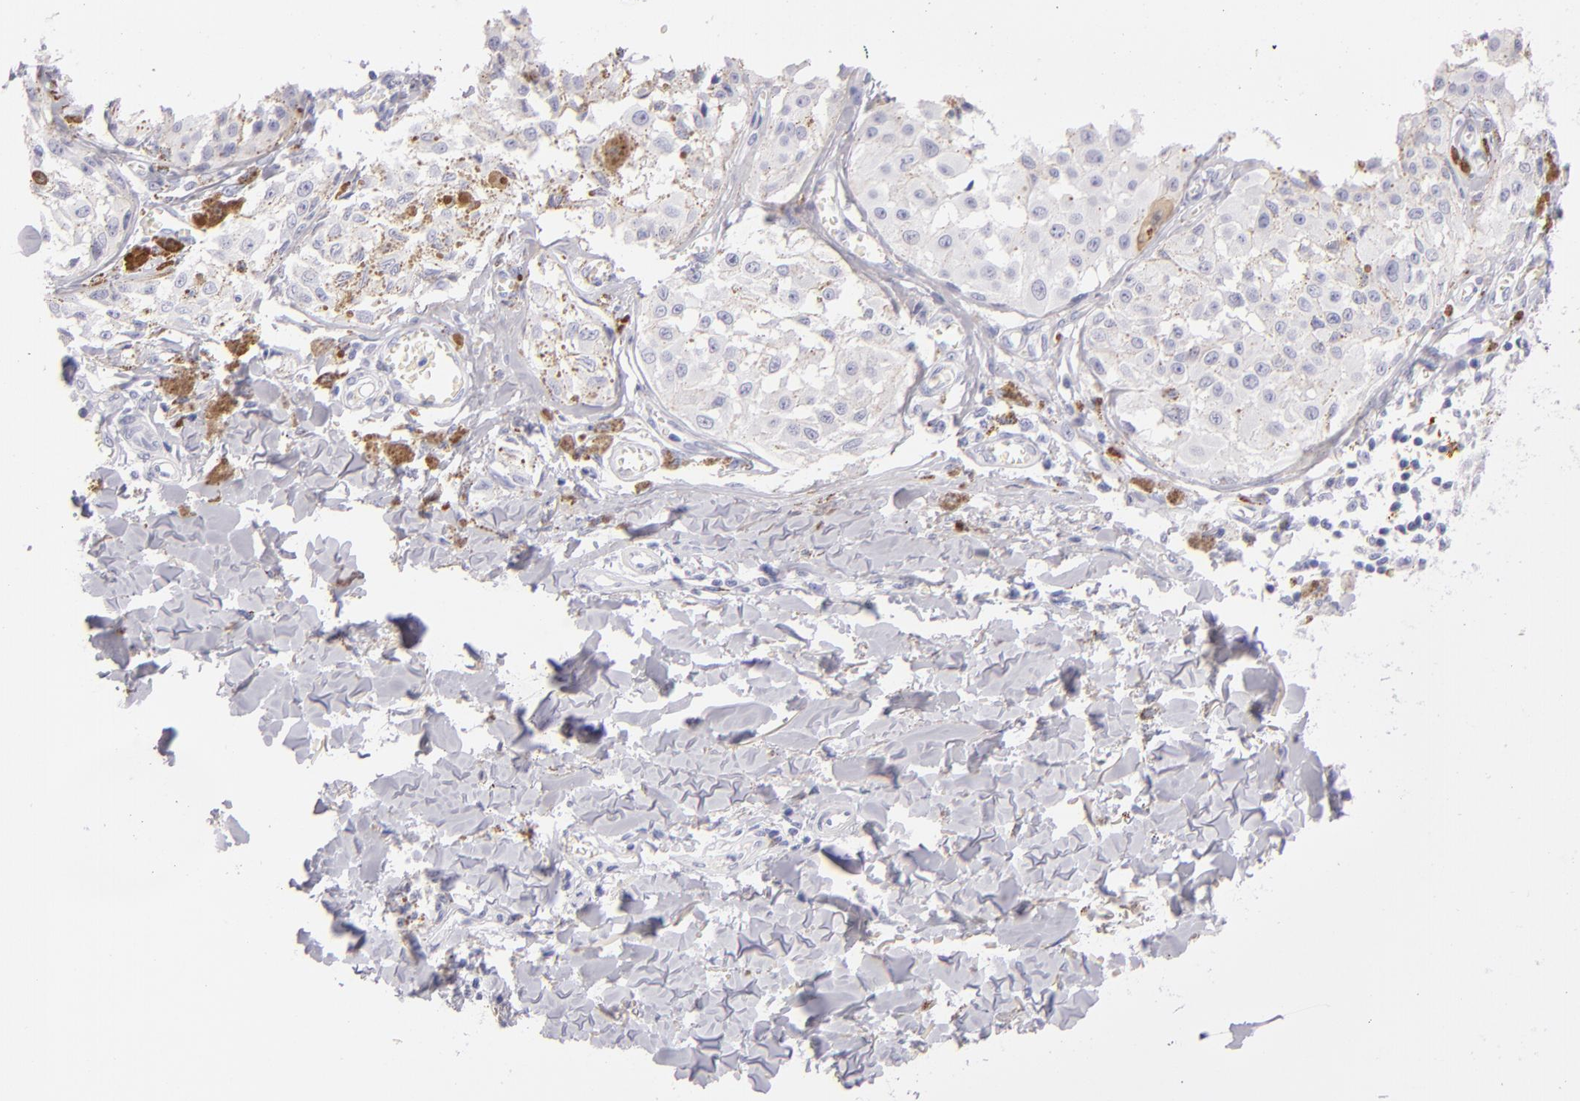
{"staining": {"intensity": "negative", "quantity": "none", "location": "none"}, "tissue": "melanoma", "cell_type": "Tumor cells", "image_type": "cancer", "snomed": [{"axis": "morphology", "description": "Malignant melanoma, NOS"}, {"axis": "topography", "description": "Skin"}], "caption": "IHC micrograph of neoplastic tissue: melanoma stained with DAB shows no significant protein positivity in tumor cells. (DAB immunohistochemistry with hematoxylin counter stain).", "gene": "CD207", "patient": {"sex": "female", "age": 82}}